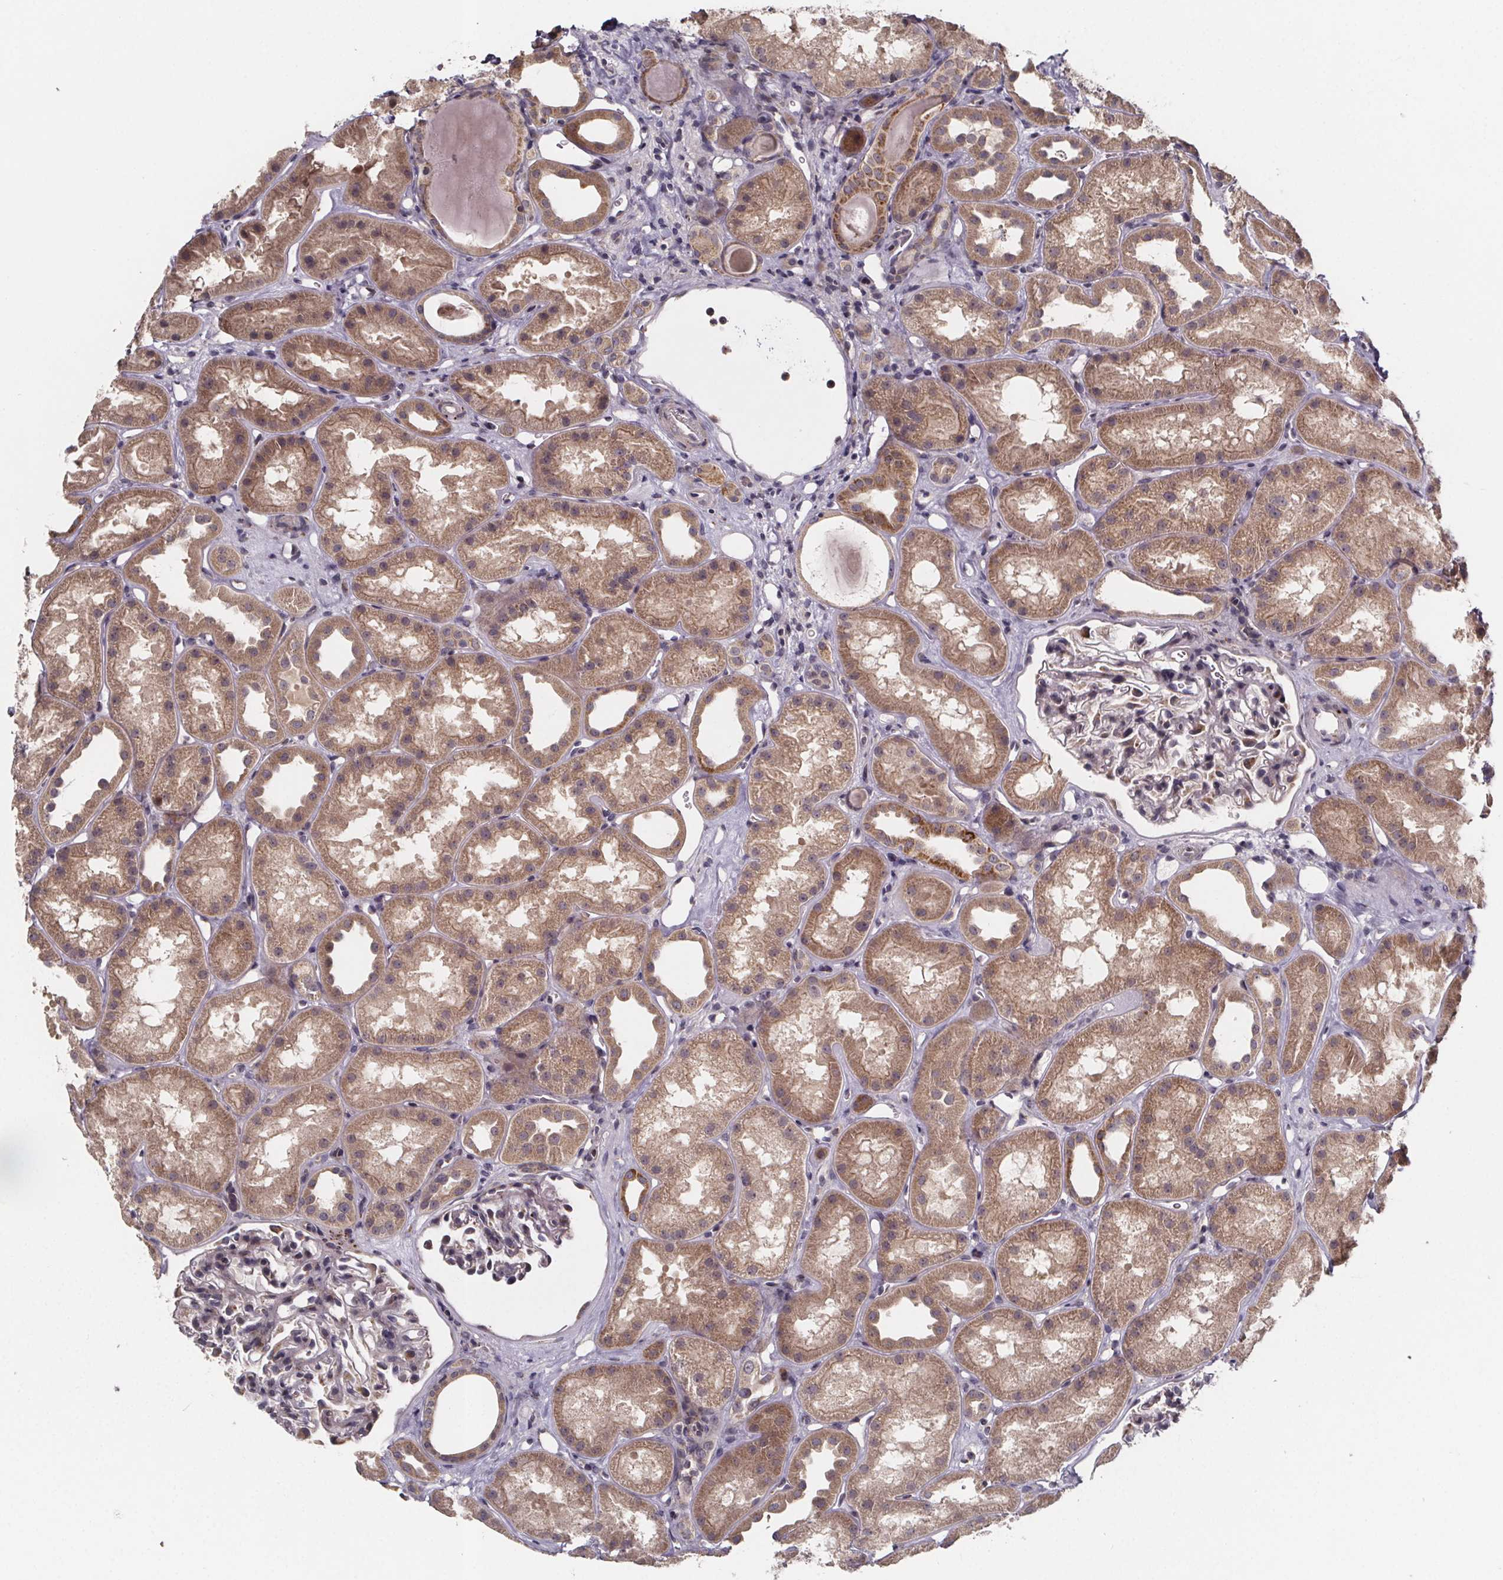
{"staining": {"intensity": "moderate", "quantity": "<25%", "location": "cytoplasmic/membranous"}, "tissue": "kidney", "cell_type": "Cells in glomeruli", "image_type": "normal", "snomed": [{"axis": "morphology", "description": "Normal tissue, NOS"}, {"axis": "topography", "description": "Kidney"}], "caption": "Immunohistochemistry (IHC) (DAB) staining of normal human kidney shows moderate cytoplasmic/membranous protein expression in about <25% of cells in glomeruli.", "gene": "NDST1", "patient": {"sex": "male", "age": 61}}